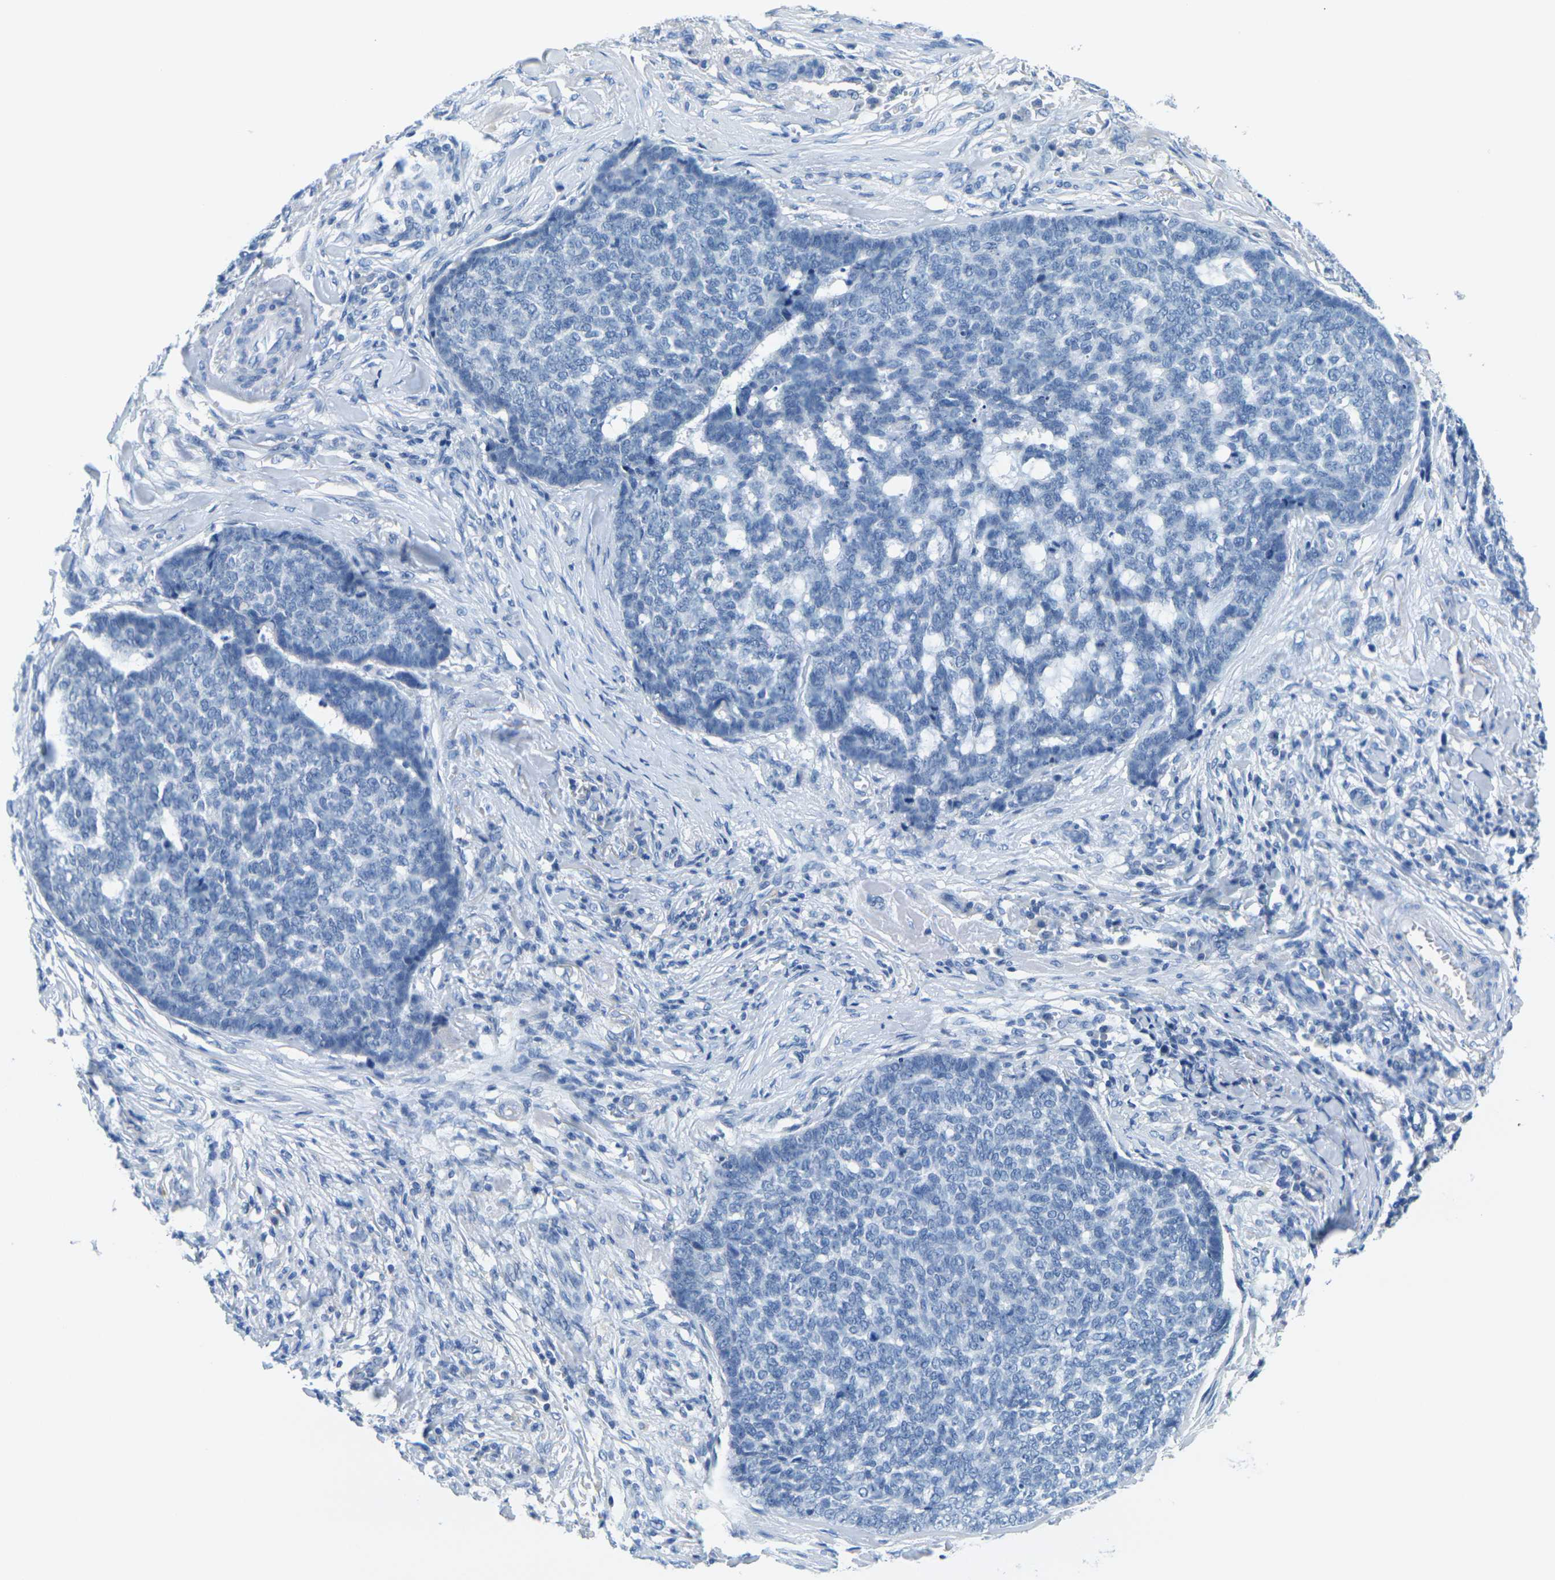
{"staining": {"intensity": "negative", "quantity": "none", "location": "none"}, "tissue": "skin cancer", "cell_type": "Tumor cells", "image_type": "cancer", "snomed": [{"axis": "morphology", "description": "Basal cell carcinoma"}, {"axis": "topography", "description": "Skin"}], "caption": "A photomicrograph of basal cell carcinoma (skin) stained for a protein displays no brown staining in tumor cells.", "gene": "FAM3D", "patient": {"sex": "male", "age": 84}}